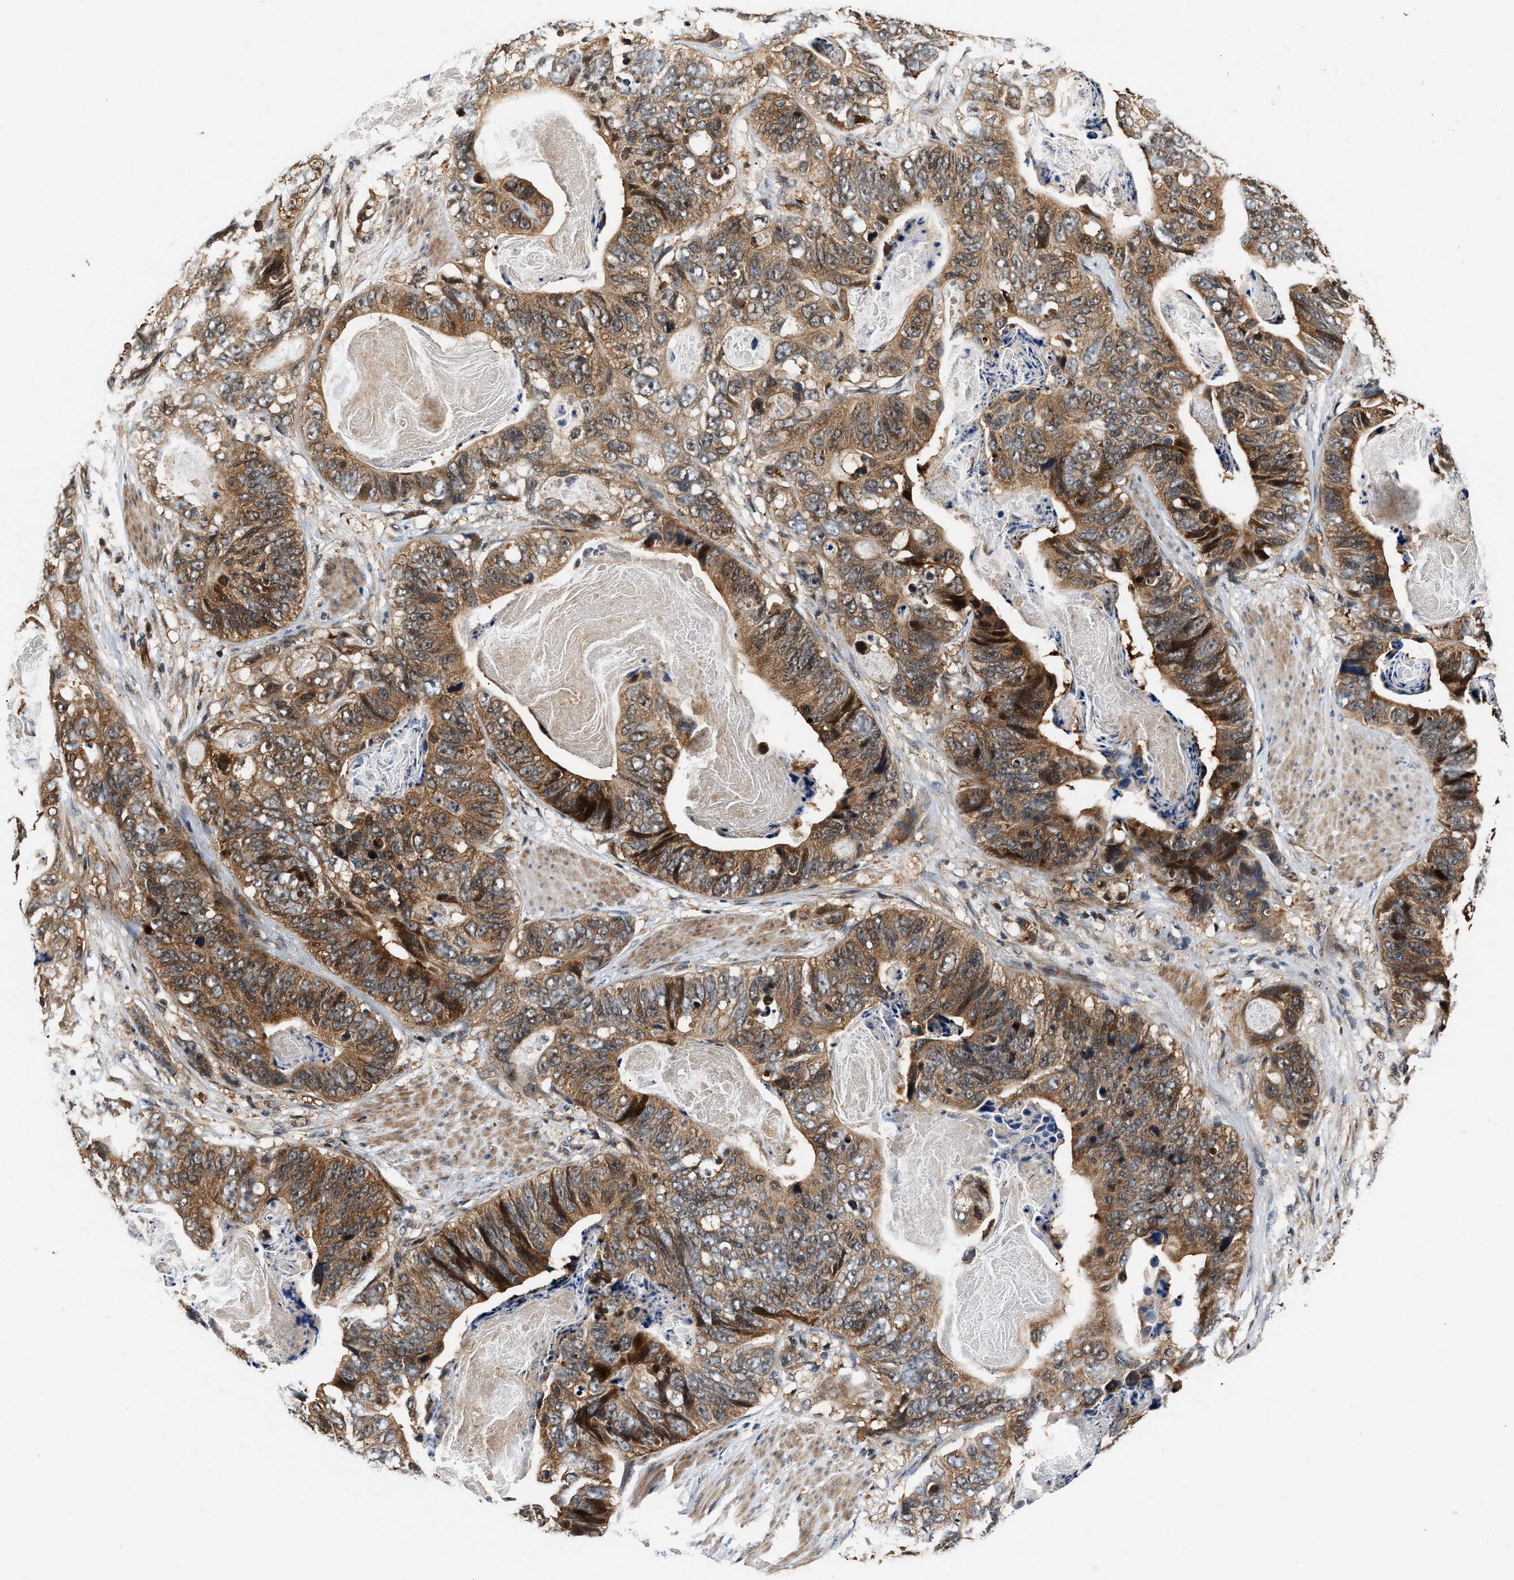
{"staining": {"intensity": "moderate", "quantity": ">75%", "location": "cytoplasmic/membranous"}, "tissue": "stomach cancer", "cell_type": "Tumor cells", "image_type": "cancer", "snomed": [{"axis": "morphology", "description": "Adenocarcinoma, NOS"}, {"axis": "topography", "description": "Stomach"}], "caption": "A high-resolution micrograph shows immunohistochemistry (IHC) staining of stomach adenocarcinoma, which displays moderate cytoplasmic/membranous expression in about >75% of tumor cells.", "gene": "TUT7", "patient": {"sex": "female", "age": 89}}